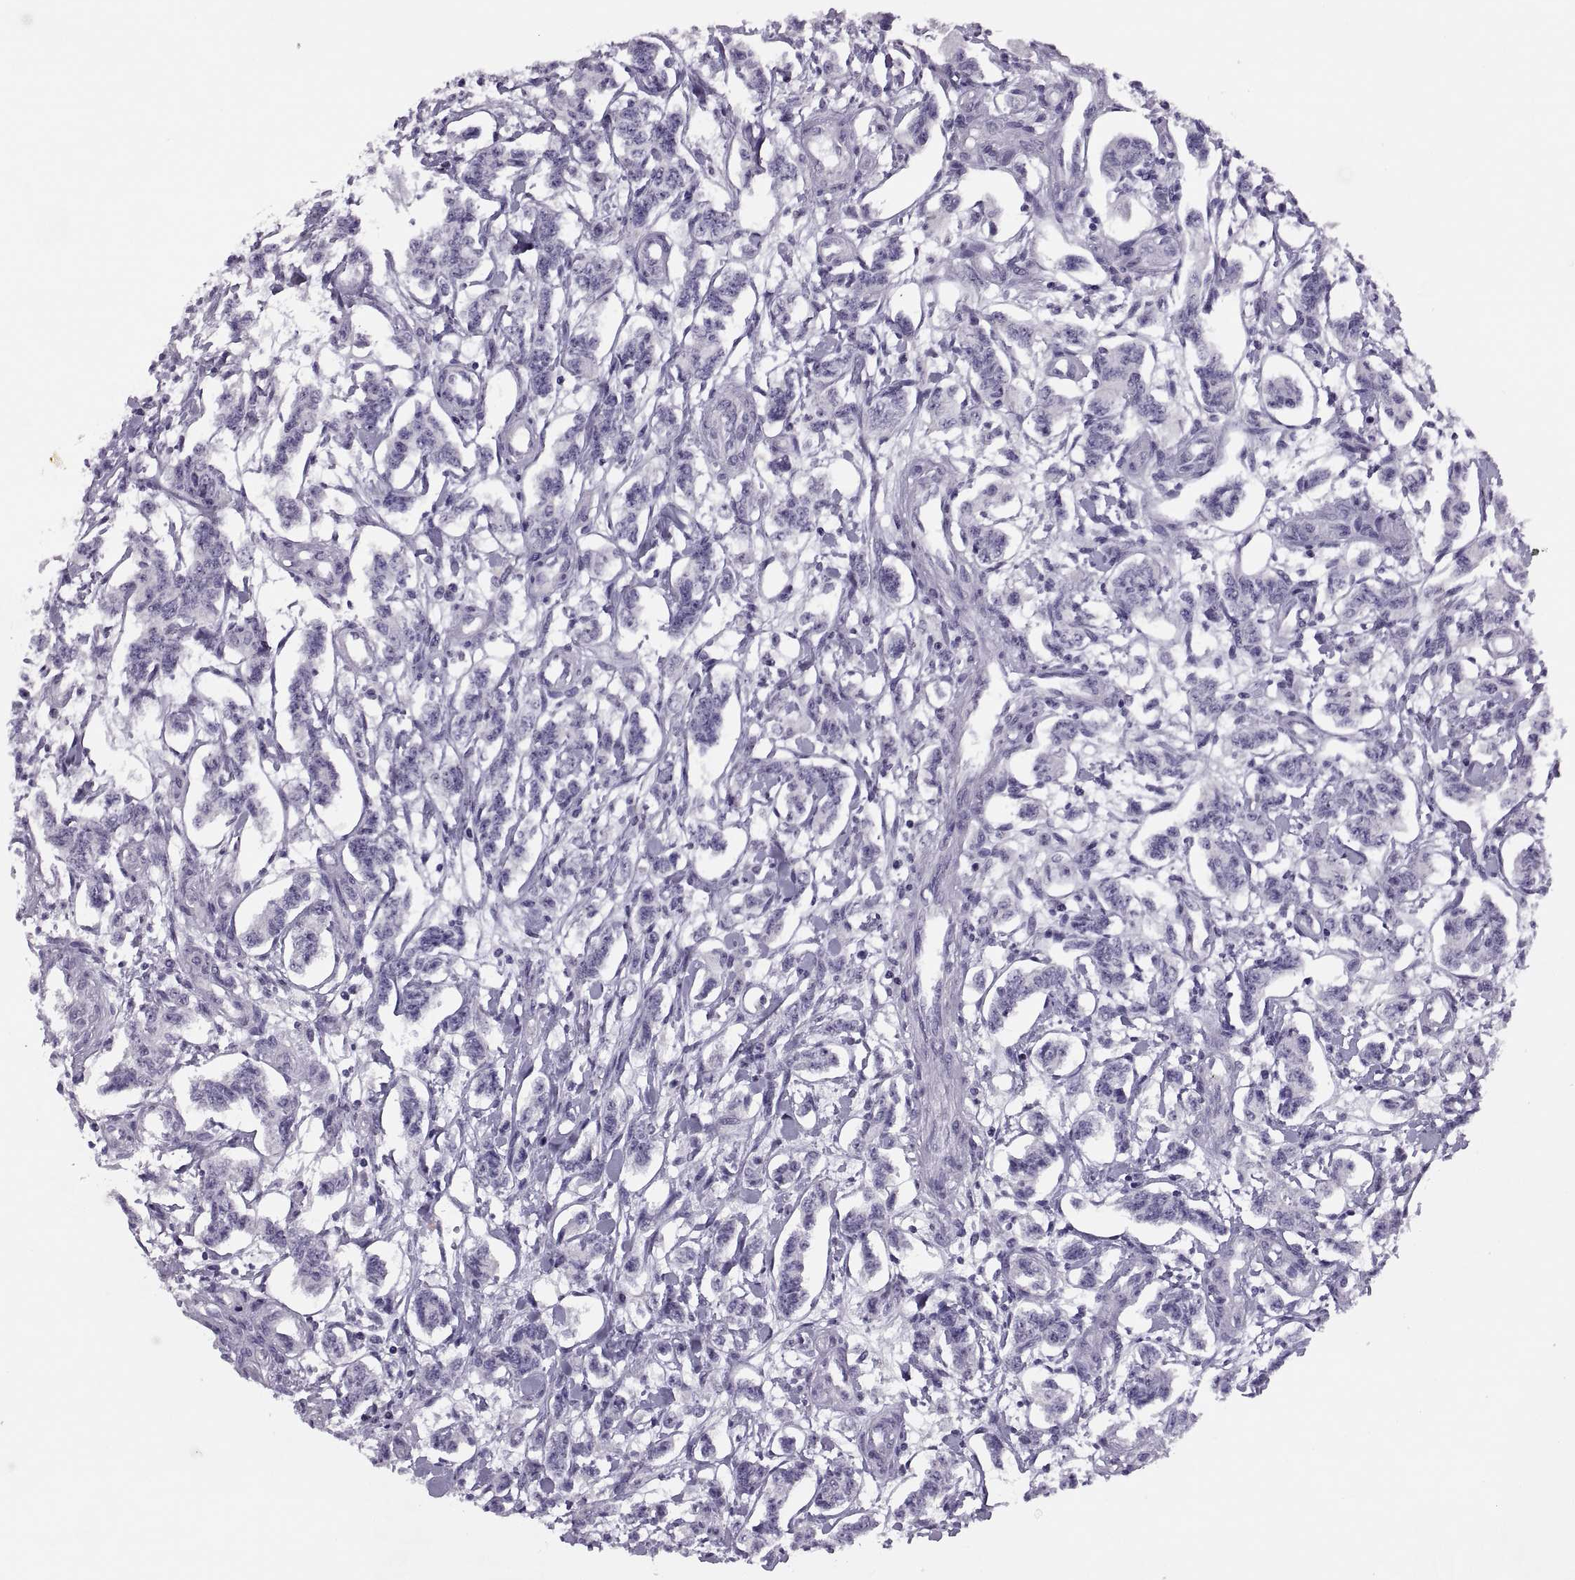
{"staining": {"intensity": "negative", "quantity": "none", "location": "none"}, "tissue": "carcinoid", "cell_type": "Tumor cells", "image_type": "cancer", "snomed": [{"axis": "morphology", "description": "Carcinoid, malignant, NOS"}, {"axis": "topography", "description": "Kidney"}], "caption": "This is an IHC photomicrograph of malignant carcinoid. There is no expression in tumor cells.", "gene": "SYNGR4", "patient": {"sex": "female", "age": 41}}